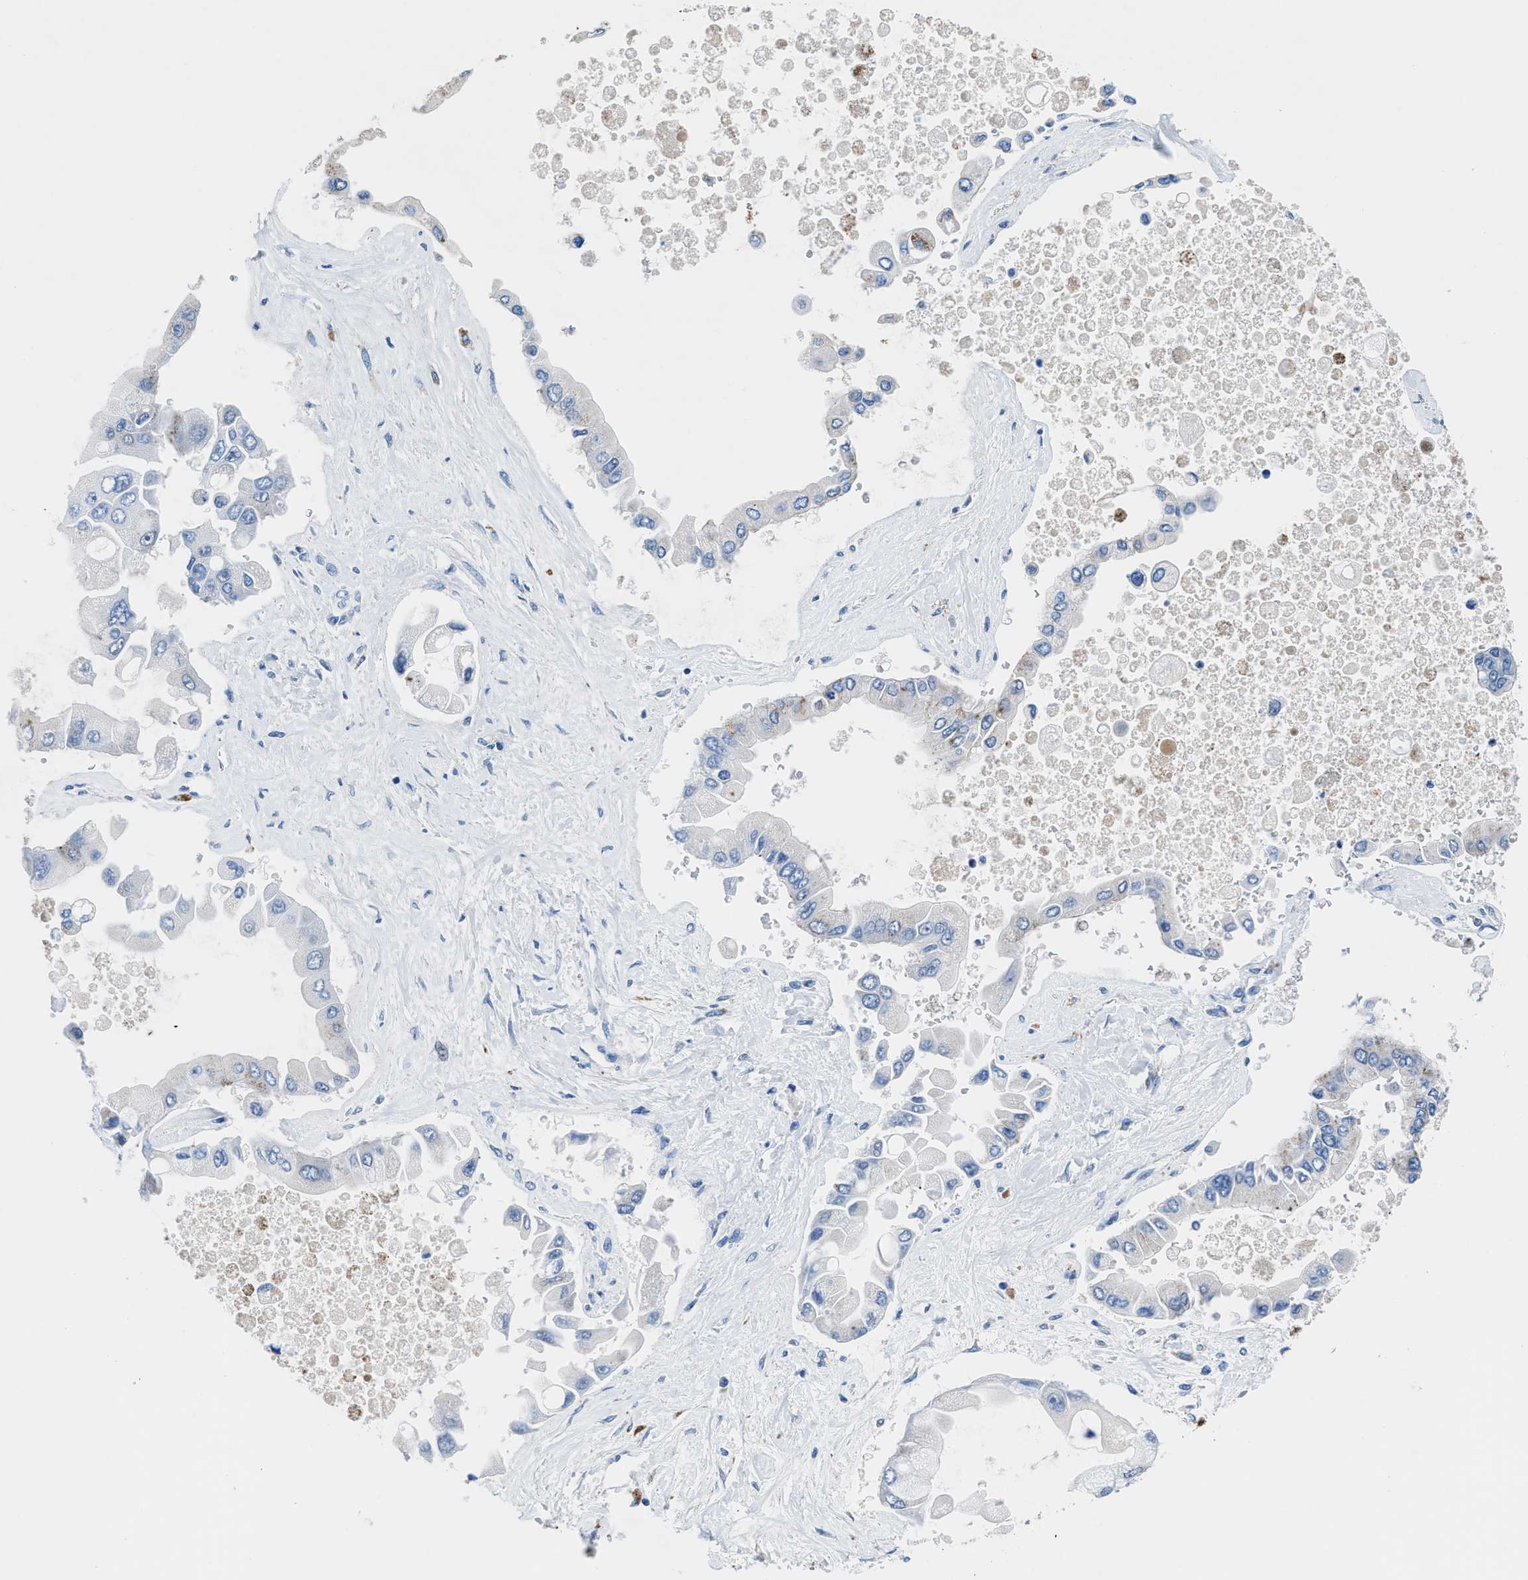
{"staining": {"intensity": "negative", "quantity": "none", "location": "none"}, "tissue": "liver cancer", "cell_type": "Tumor cells", "image_type": "cancer", "snomed": [{"axis": "morphology", "description": "Cholangiocarcinoma"}, {"axis": "topography", "description": "Liver"}], "caption": "The immunohistochemistry photomicrograph has no significant expression in tumor cells of liver cholangiocarcinoma tissue.", "gene": "UAP1", "patient": {"sex": "male", "age": 50}}